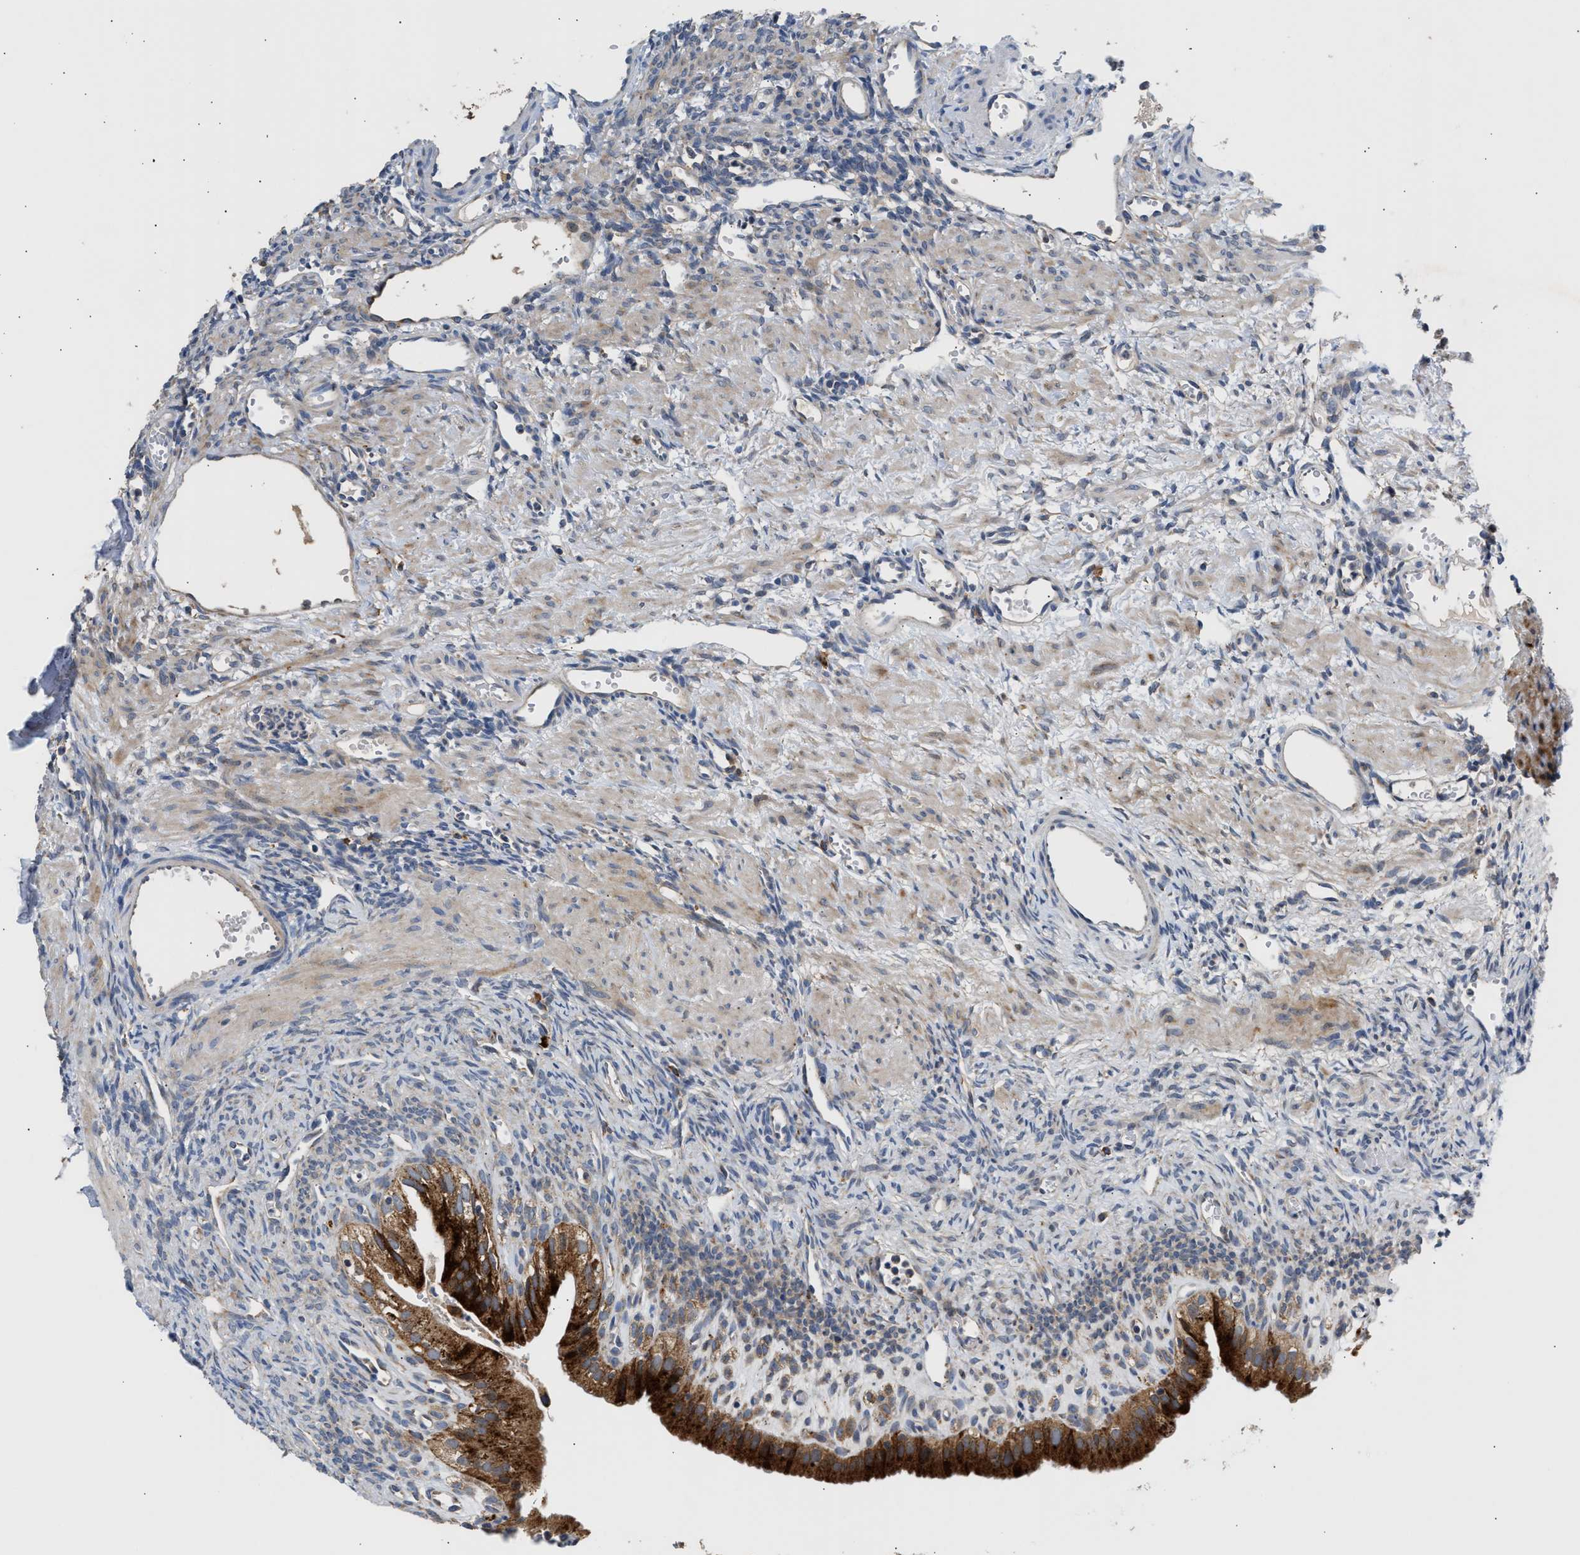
{"staining": {"intensity": "moderate", "quantity": ">75%", "location": "cytoplasmic/membranous"}, "tissue": "ovary", "cell_type": "Follicle cells", "image_type": "normal", "snomed": [{"axis": "morphology", "description": "Normal tissue, NOS"}, {"axis": "topography", "description": "Ovary"}], "caption": "Protein staining demonstrates moderate cytoplasmic/membranous staining in approximately >75% of follicle cells in normal ovary. The staining is performed using DAB brown chromogen to label protein expression. The nuclei are counter-stained blue using hematoxylin.", "gene": "AMZ1", "patient": {"sex": "female", "age": 33}}